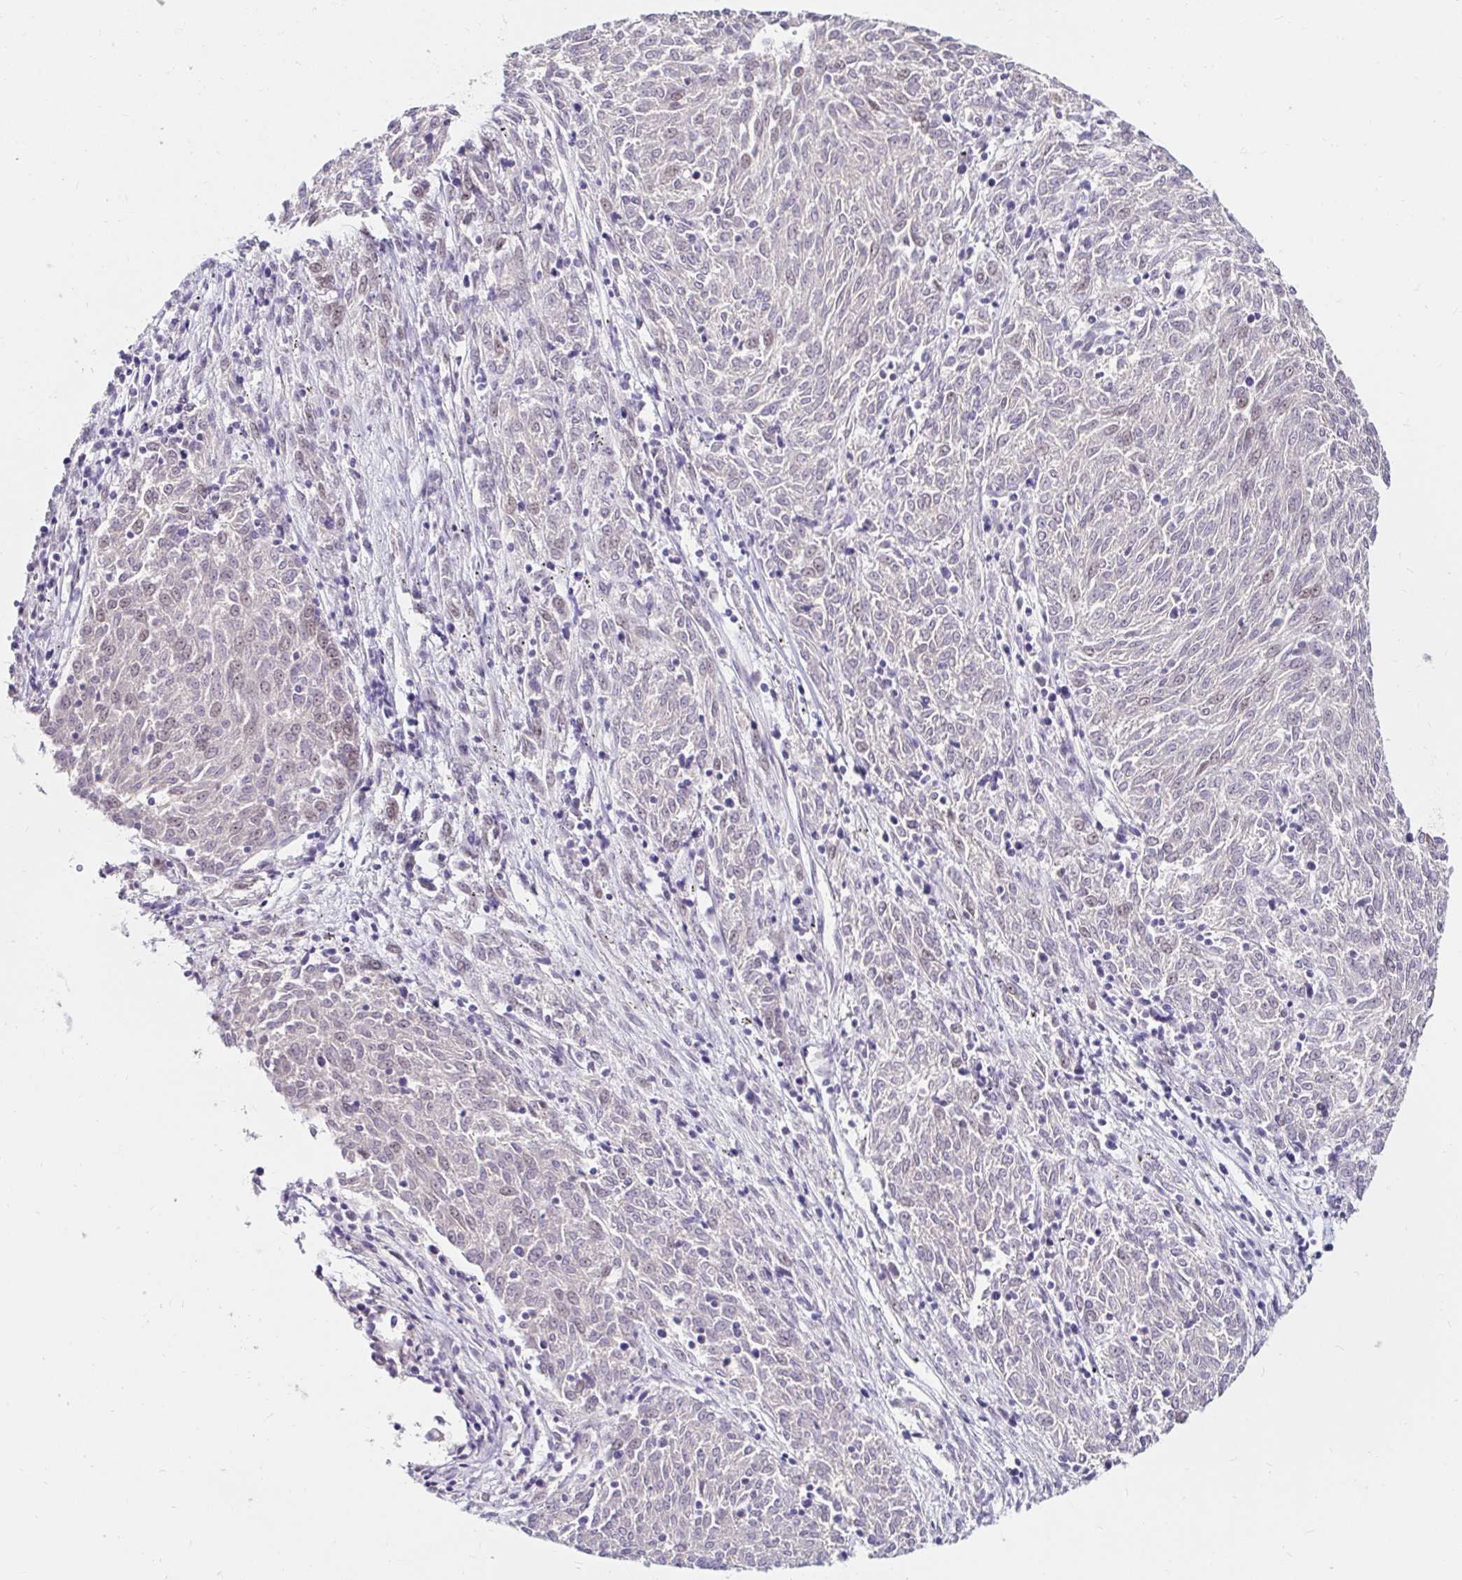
{"staining": {"intensity": "negative", "quantity": "none", "location": "none"}, "tissue": "melanoma", "cell_type": "Tumor cells", "image_type": "cancer", "snomed": [{"axis": "morphology", "description": "Malignant melanoma, NOS"}, {"axis": "topography", "description": "Skin"}], "caption": "A high-resolution image shows IHC staining of melanoma, which exhibits no significant positivity in tumor cells.", "gene": "GUCY1A1", "patient": {"sex": "female", "age": 72}}